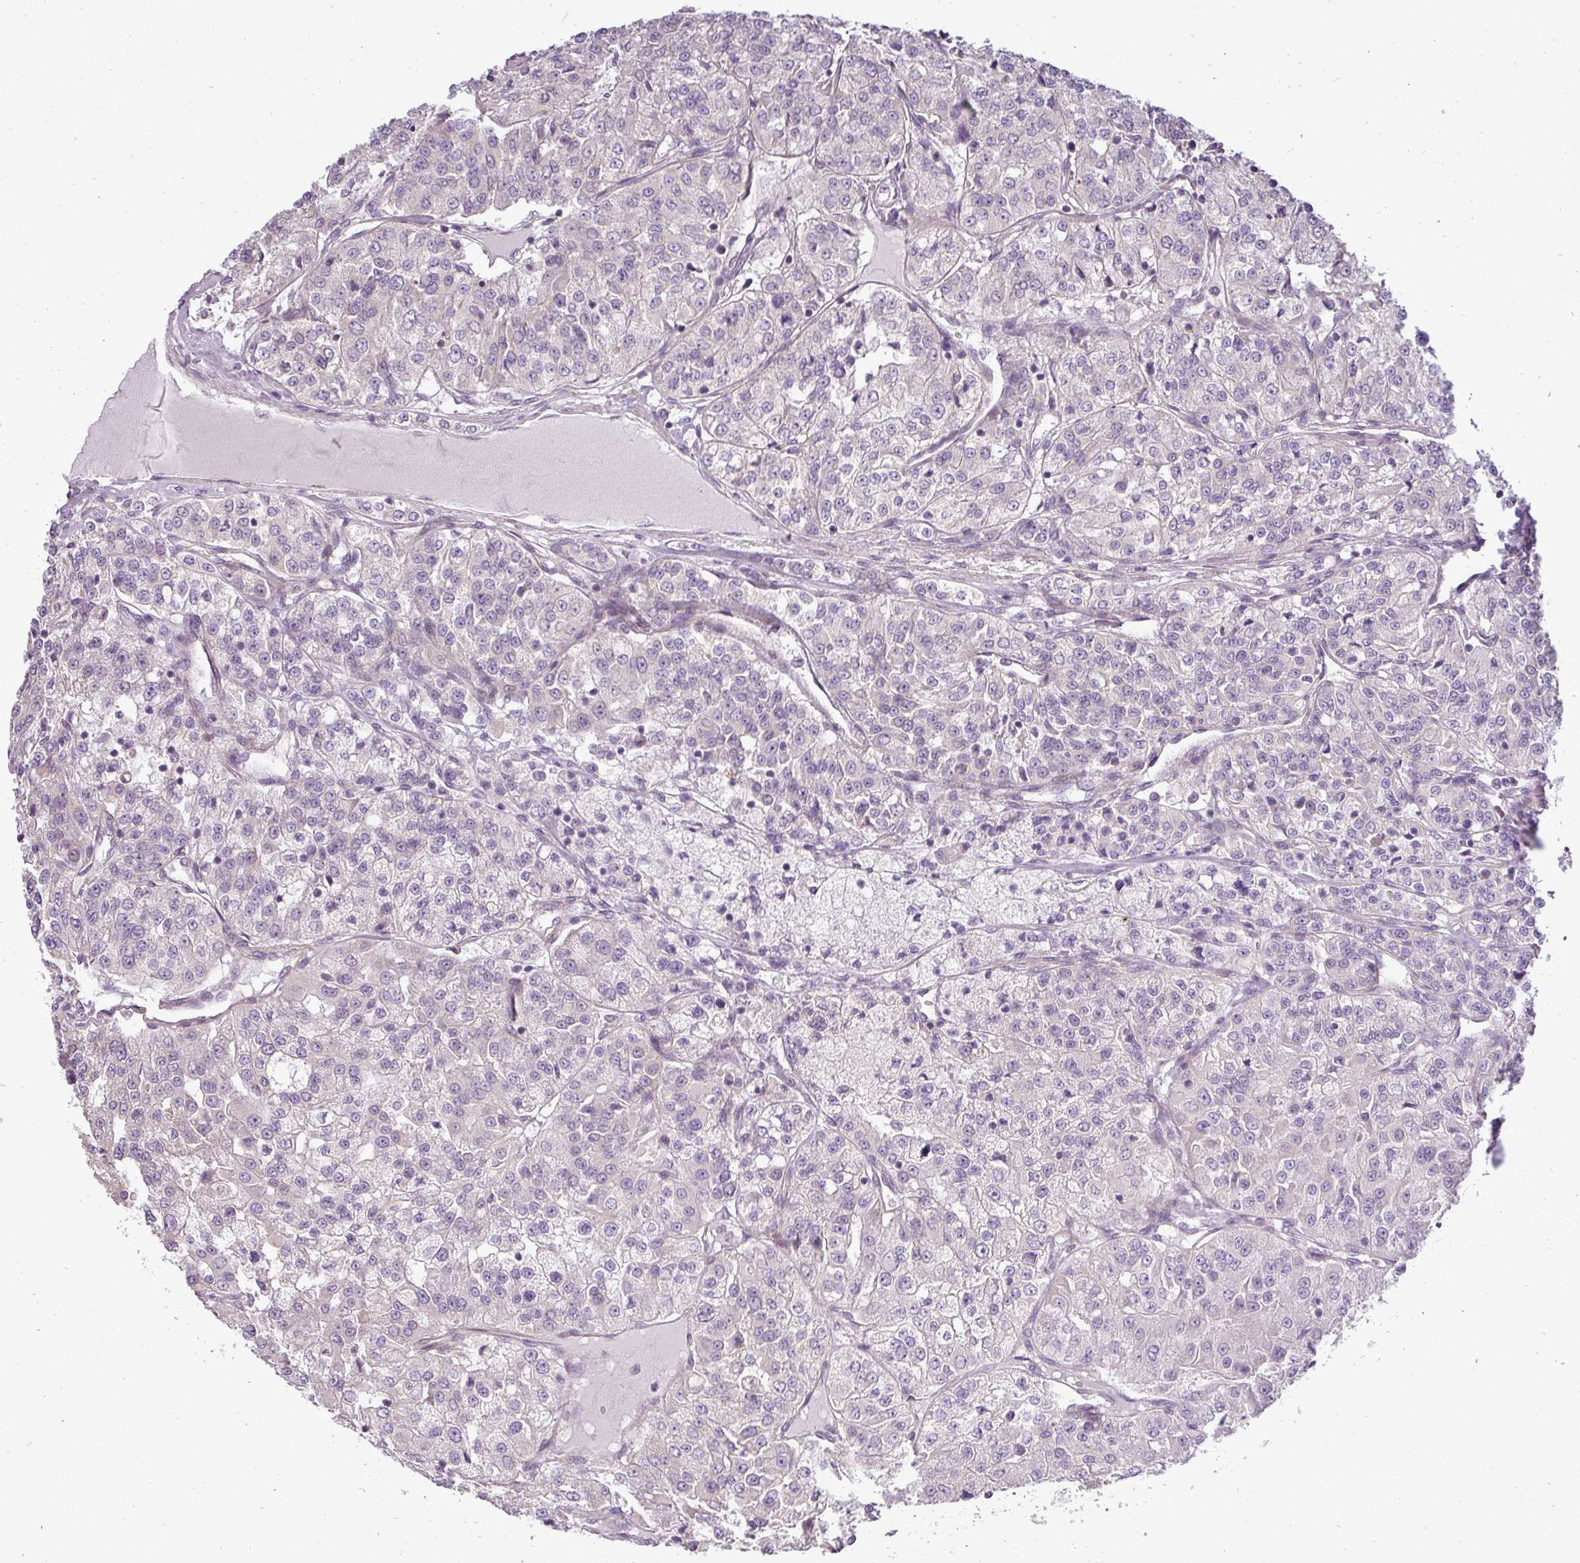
{"staining": {"intensity": "negative", "quantity": "none", "location": "none"}, "tissue": "renal cancer", "cell_type": "Tumor cells", "image_type": "cancer", "snomed": [{"axis": "morphology", "description": "Adenocarcinoma, NOS"}, {"axis": "topography", "description": "Kidney"}], "caption": "This is an immunohistochemistry histopathology image of human renal adenocarcinoma. There is no positivity in tumor cells.", "gene": "ZDHHC1", "patient": {"sex": "female", "age": 63}}